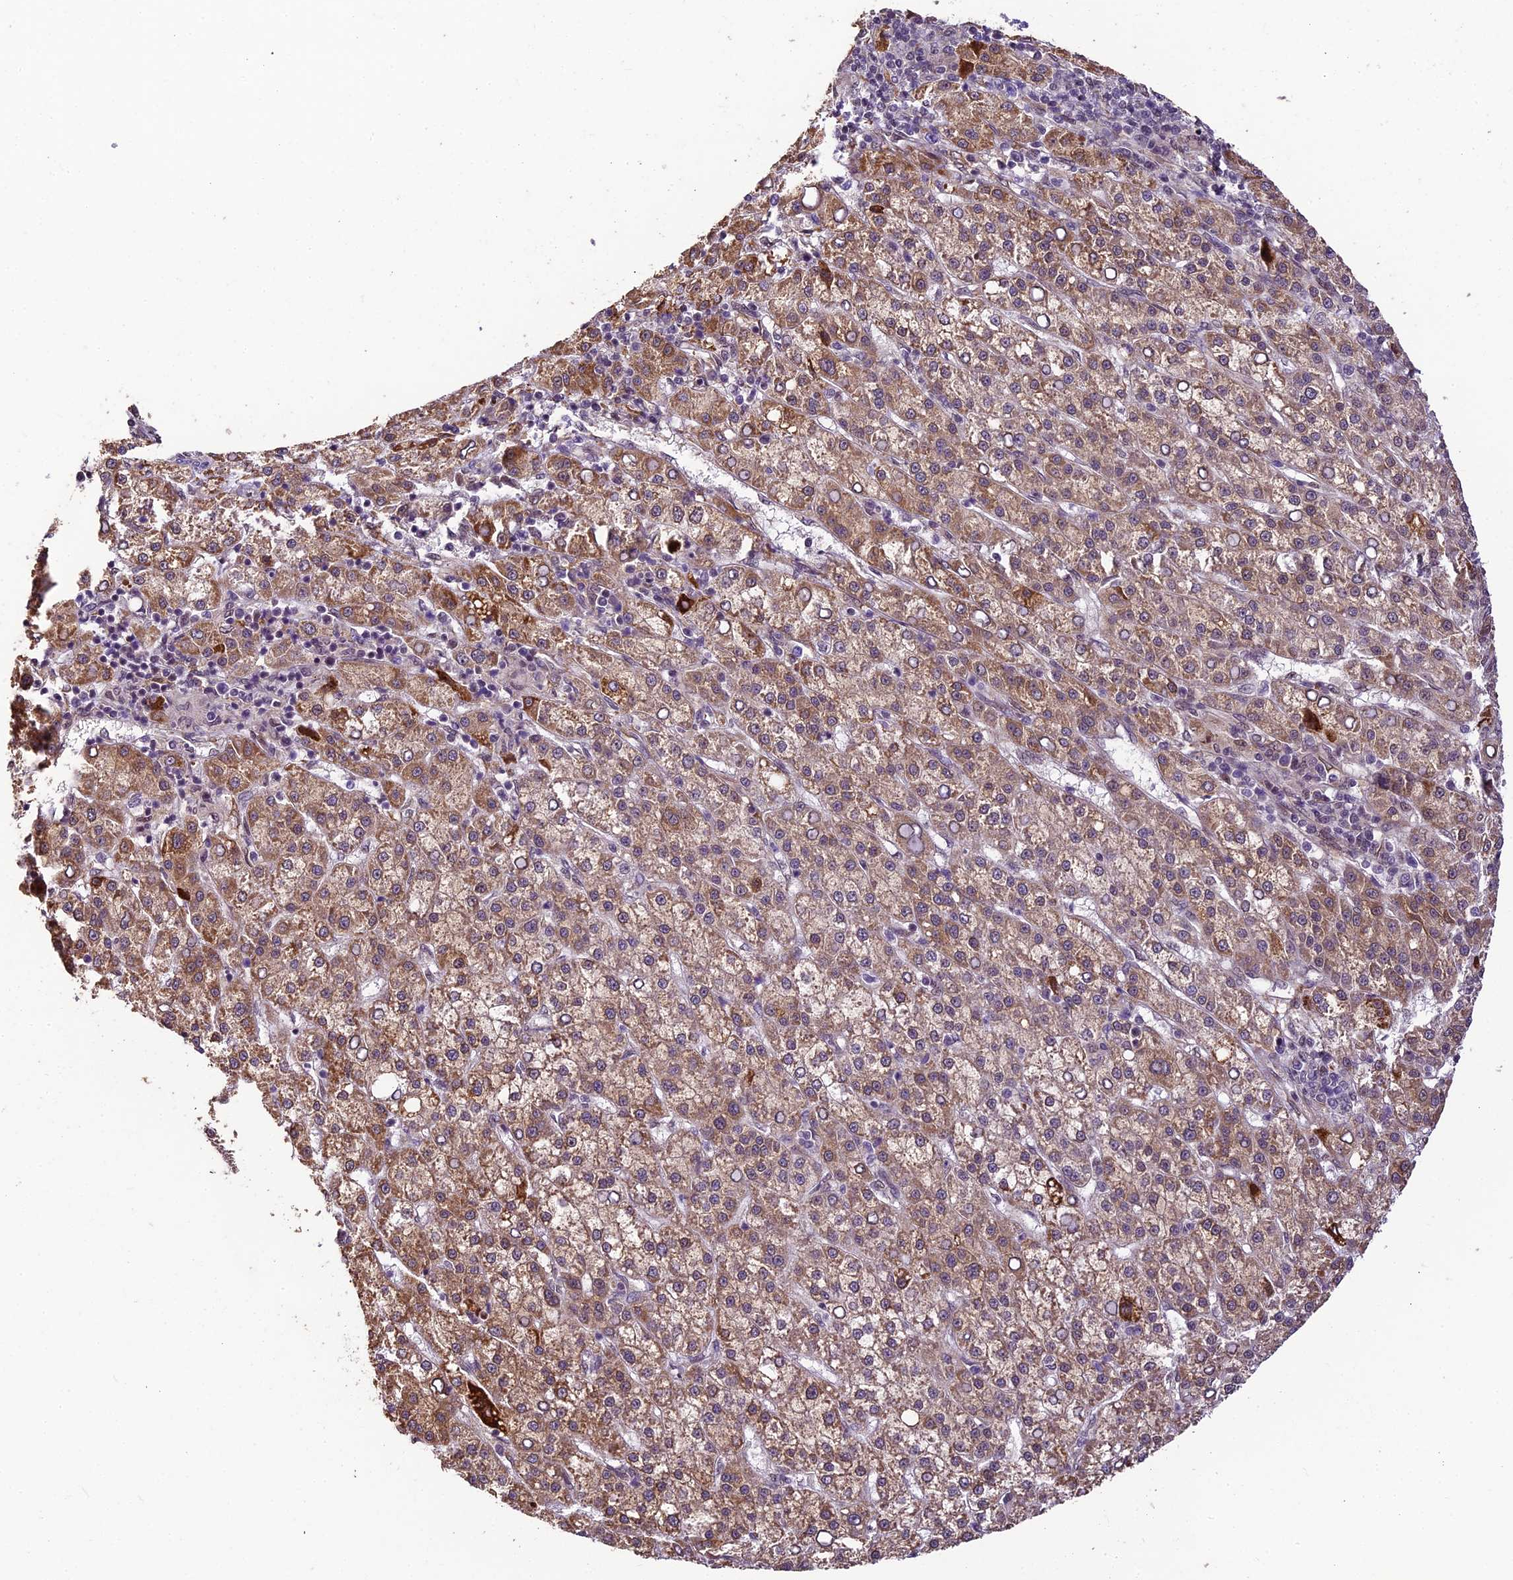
{"staining": {"intensity": "strong", "quantity": "25%-75%", "location": "cytoplasmic/membranous,nuclear"}, "tissue": "liver cancer", "cell_type": "Tumor cells", "image_type": "cancer", "snomed": [{"axis": "morphology", "description": "Carcinoma, Hepatocellular, NOS"}, {"axis": "topography", "description": "Liver"}], "caption": "Immunohistochemistry image of liver cancer stained for a protein (brown), which shows high levels of strong cytoplasmic/membranous and nuclear positivity in approximately 25%-75% of tumor cells.", "gene": "TRIM22", "patient": {"sex": "female", "age": 58}}